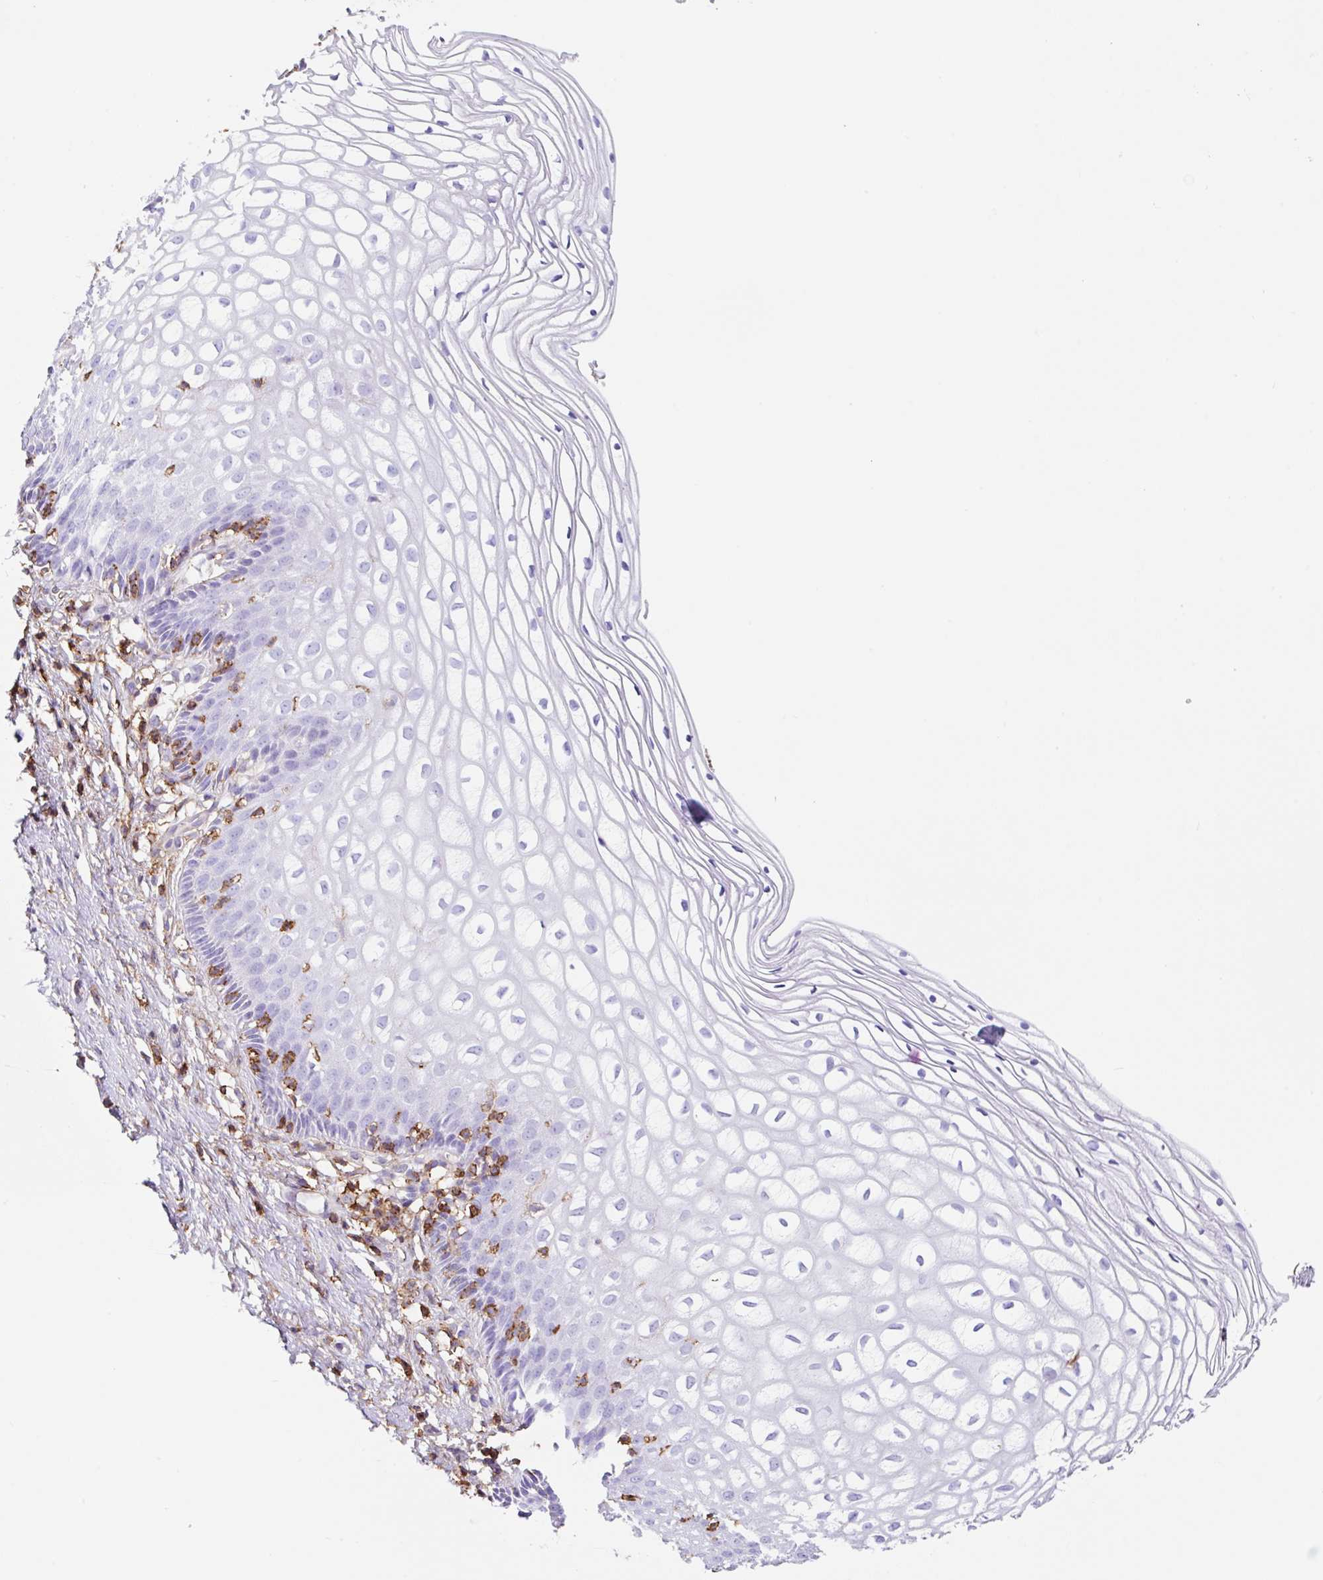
{"staining": {"intensity": "moderate", "quantity": "<25%", "location": "cytoplasmic/membranous"}, "tissue": "cervix", "cell_type": "Glandular cells", "image_type": "normal", "snomed": [{"axis": "morphology", "description": "Normal tissue, NOS"}, {"axis": "topography", "description": "Cervix"}], "caption": "Immunohistochemical staining of unremarkable cervix demonstrates low levels of moderate cytoplasmic/membranous staining in about <25% of glandular cells. The staining was performed using DAB to visualize the protein expression in brown, while the nuclei were stained in blue with hematoxylin (Magnification: 20x).", "gene": "MTTP", "patient": {"sex": "female", "age": 36}}